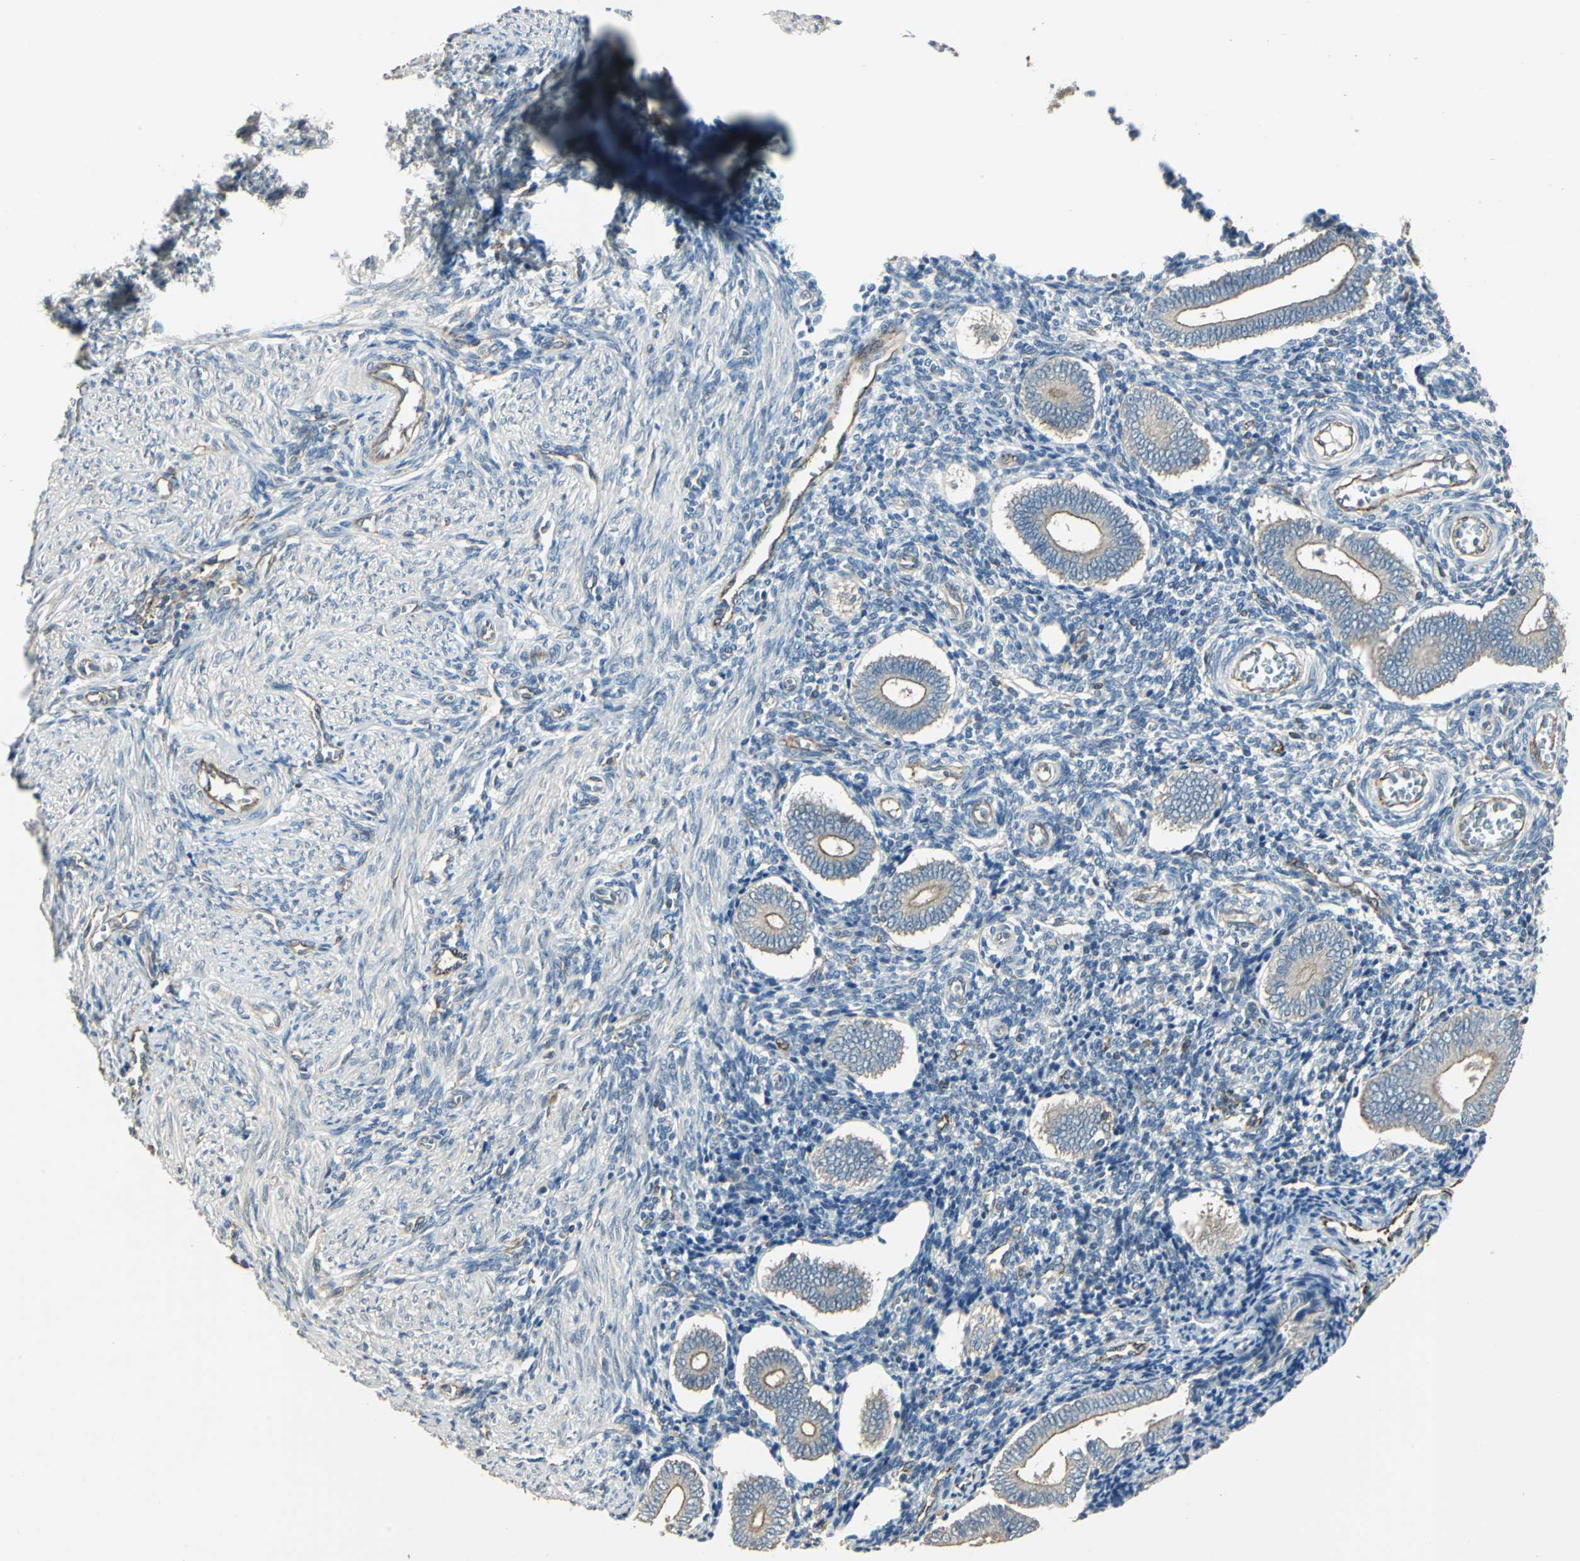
{"staining": {"intensity": "negative", "quantity": "none", "location": "none"}, "tissue": "endometrium", "cell_type": "Cells in endometrial stroma", "image_type": "normal", "snomed": [{"axis": "morphology", "description": "Normal tissue, NOS"}, {"axis": "topography", "description": "Uterus"}, {"axis": "topography", "description": "Endometrium"}], "caption": "A high-resolution photomicrograph shows IHC staining of normal endometrium, which shows no significant positivity in cells in endometrial stroma.", "gene": "RAPGEF1", "patient": {"sex": "female", "age": 33}}